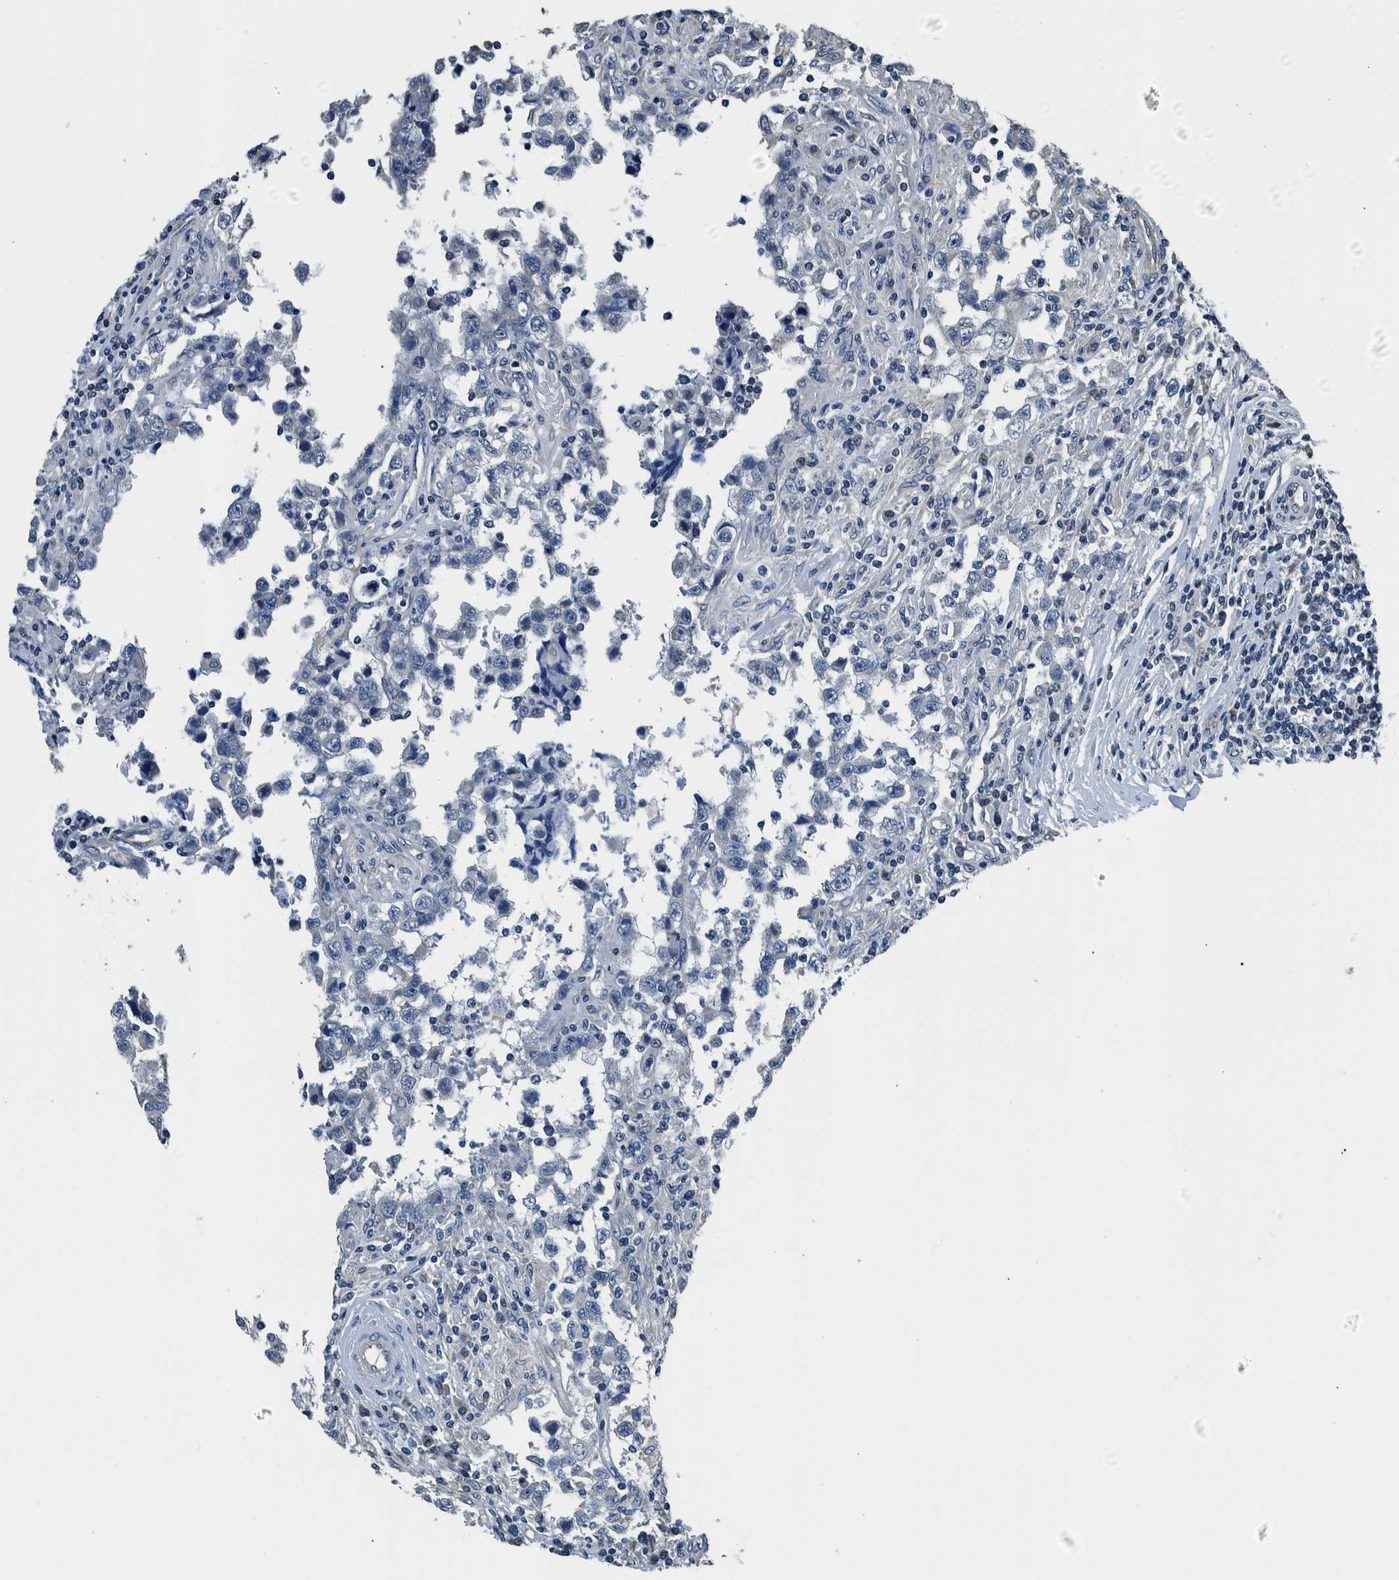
{"staining": {"intensity": "negative", "quantity": "none", "location": "none"}, "tissue": "testis cancer", "cell_type": "Tumor cells", "image_type": "cancer", "snomed": [{"axis": "morphology", "description": "Carcinoma, Embryonal, NOS"}, {"axis": "topography", "description": "Testis"}], "caption": "Tumor cells are negative for protein expression in human testis embryonal carcinoma.", "gene": "NIBAN2", "patient": {"sex": "male", "age": 21}}